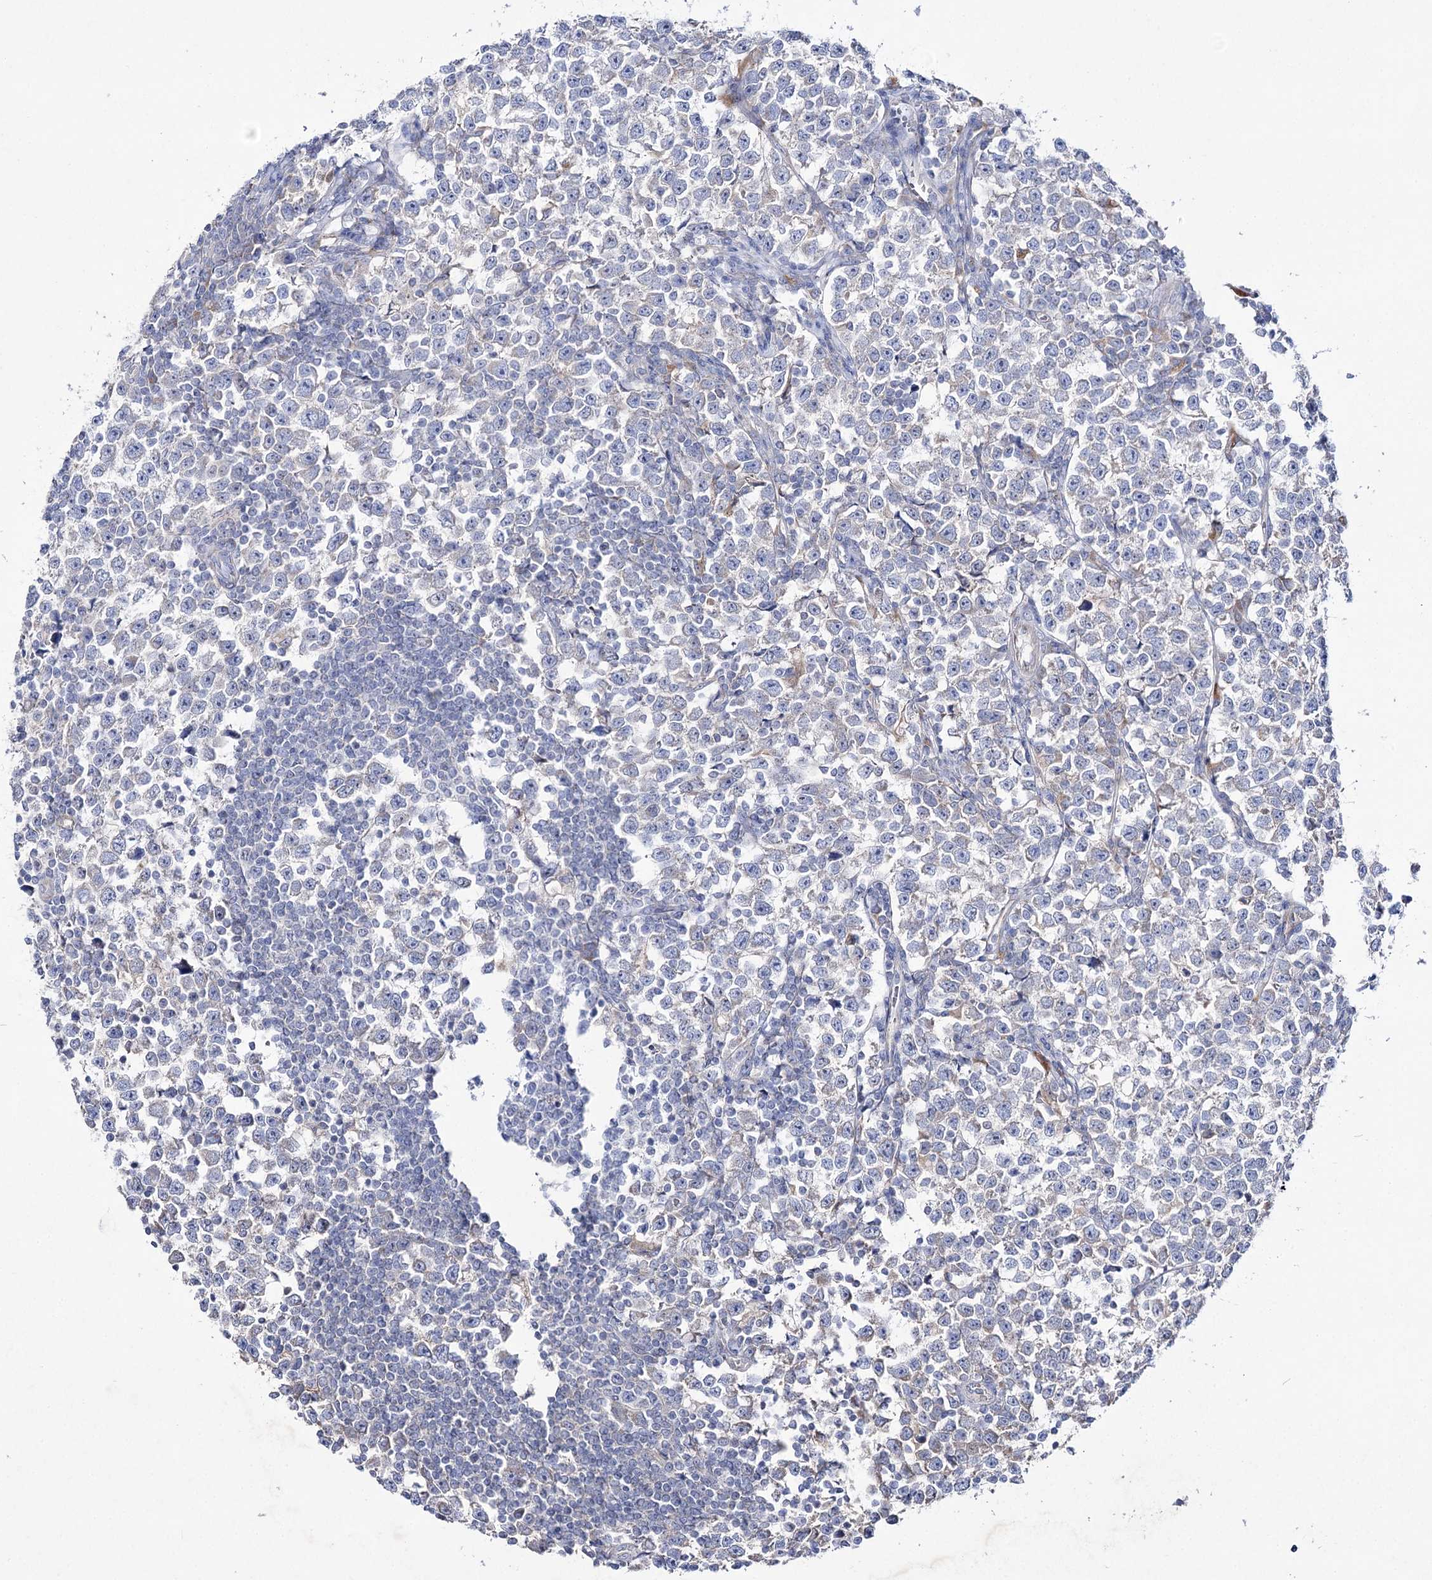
{"staining": {"intensity": "negative", "quantity": "none", "location": "none"}, "tissue": "testis cancer", "cell_type": "Tumor cells", "image_type": "cancer", "snomed": [{"axis": "morphology", "description": "Normal tissue, NOS"}, {"axis": "morphology", "description": "Seminoma, NOS"}, {"axis": "topography", "description": "Testis"}], "caption": "There is no significant staining in tumor cells of seminoma (testis).", "gene": "NAGLU", "patient": {"sex": "male", "age": 43}}